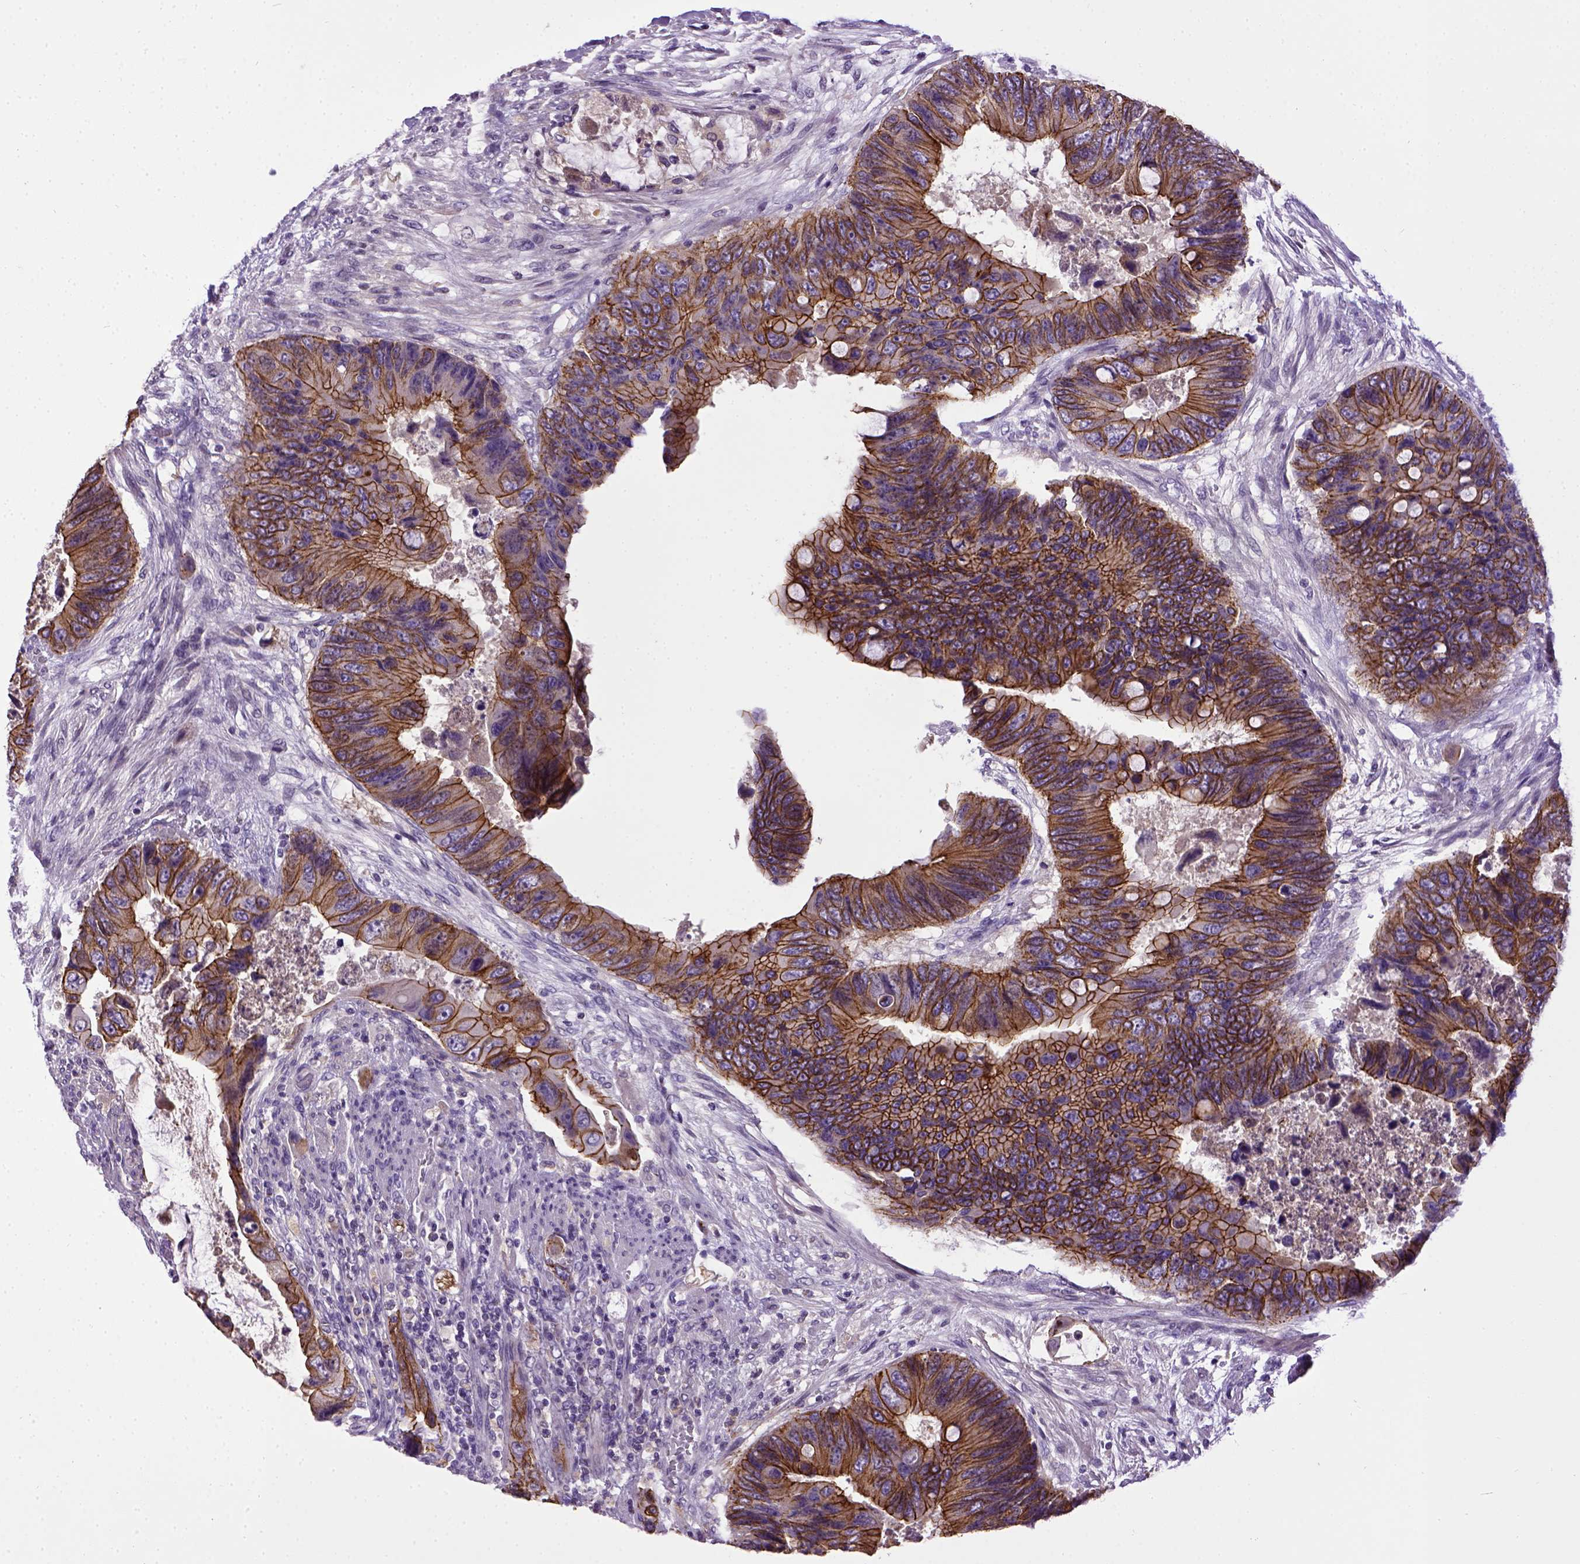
{"staining": {"intensity": "strong", "quantity": ">75%", "location": "cytoplasmic/membranous"}, "tissue": "colorectal cancer", "cell_type": "Tumor cells", "image_type": "cancer", "snomed": [{"axis": "morphology", "description": "Adenocarcinoma, NOS"}, {"axis": "topography", "description": "Rectum"}], "caption": "Immunohistochemistry of human adenocarcinoma (colorectal) exhibits high levels of strong cytoplasmic/membranous staining in about >75% of tumor cells. The staining was performed using DAB to visualize the protein expression in brown, while the nuclei were stained in blue with hematoxylin (Magnification: 20x).", "gene": "CDH1", "patient": {"sex": "male", "age": 63}}